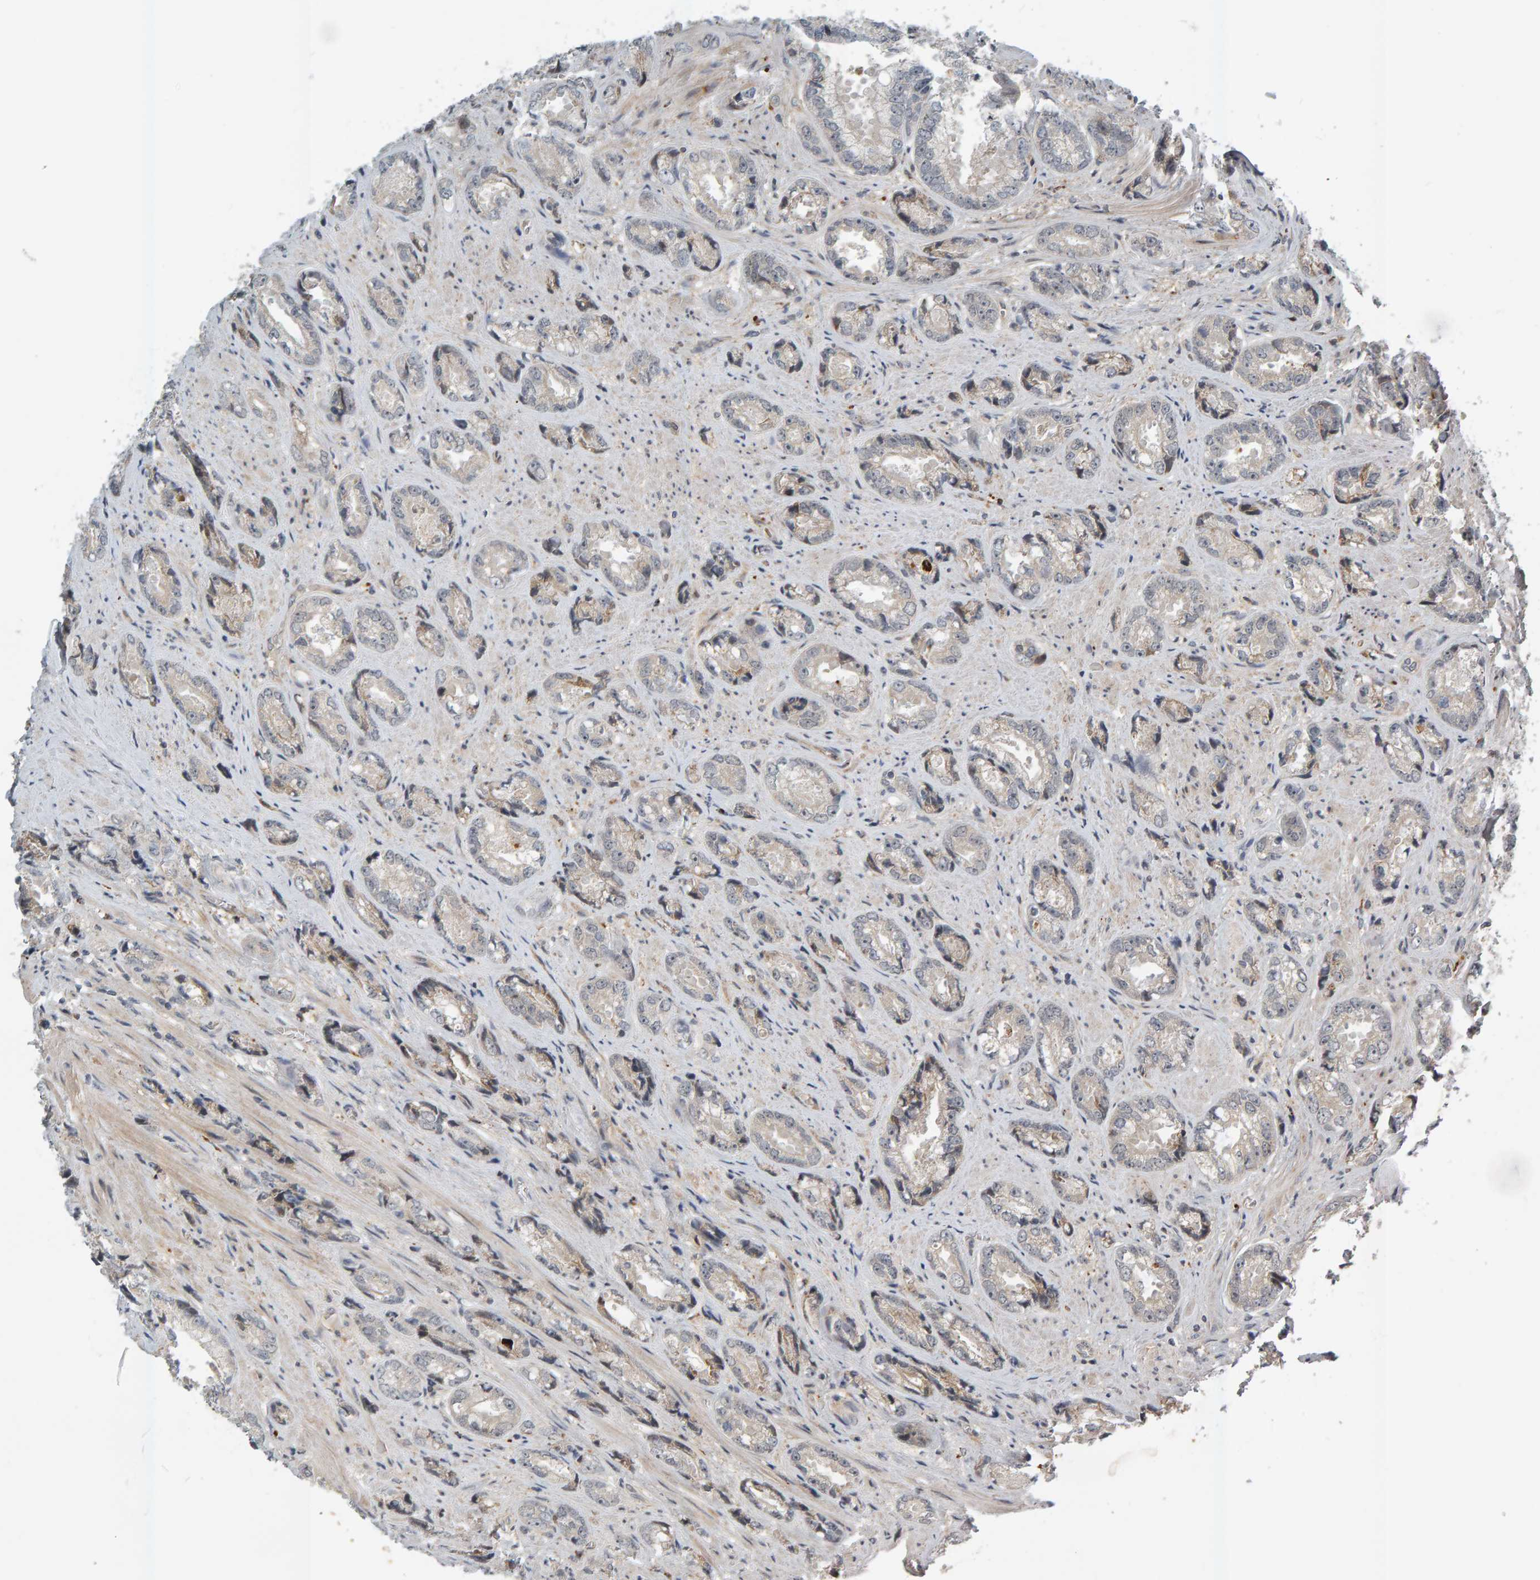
{"staining": {"intensity": "weak", "quantity": "<25%", "location": "cytoplasmic/membranous"}, "tissue": "prostate cancer", "cell_type": "Tumor cells", "image_type": "cancer", "snomed": [{"axis": "morphology", "description": "Adenocarcinoma, High grade"}, {"axis": "topography", "description": "Prostate"}], "caption": "An image of human prostate high-grade adenocarcinoma is negative for staining in tumor cells. The staining was performed using DAB to visualize the protein expression in brown, while the nuclei were stained in blue with hematoxylin (Magnification: 20x).", "gene": "ZNF160", "patient": {"sex": "male", "age": 61}}